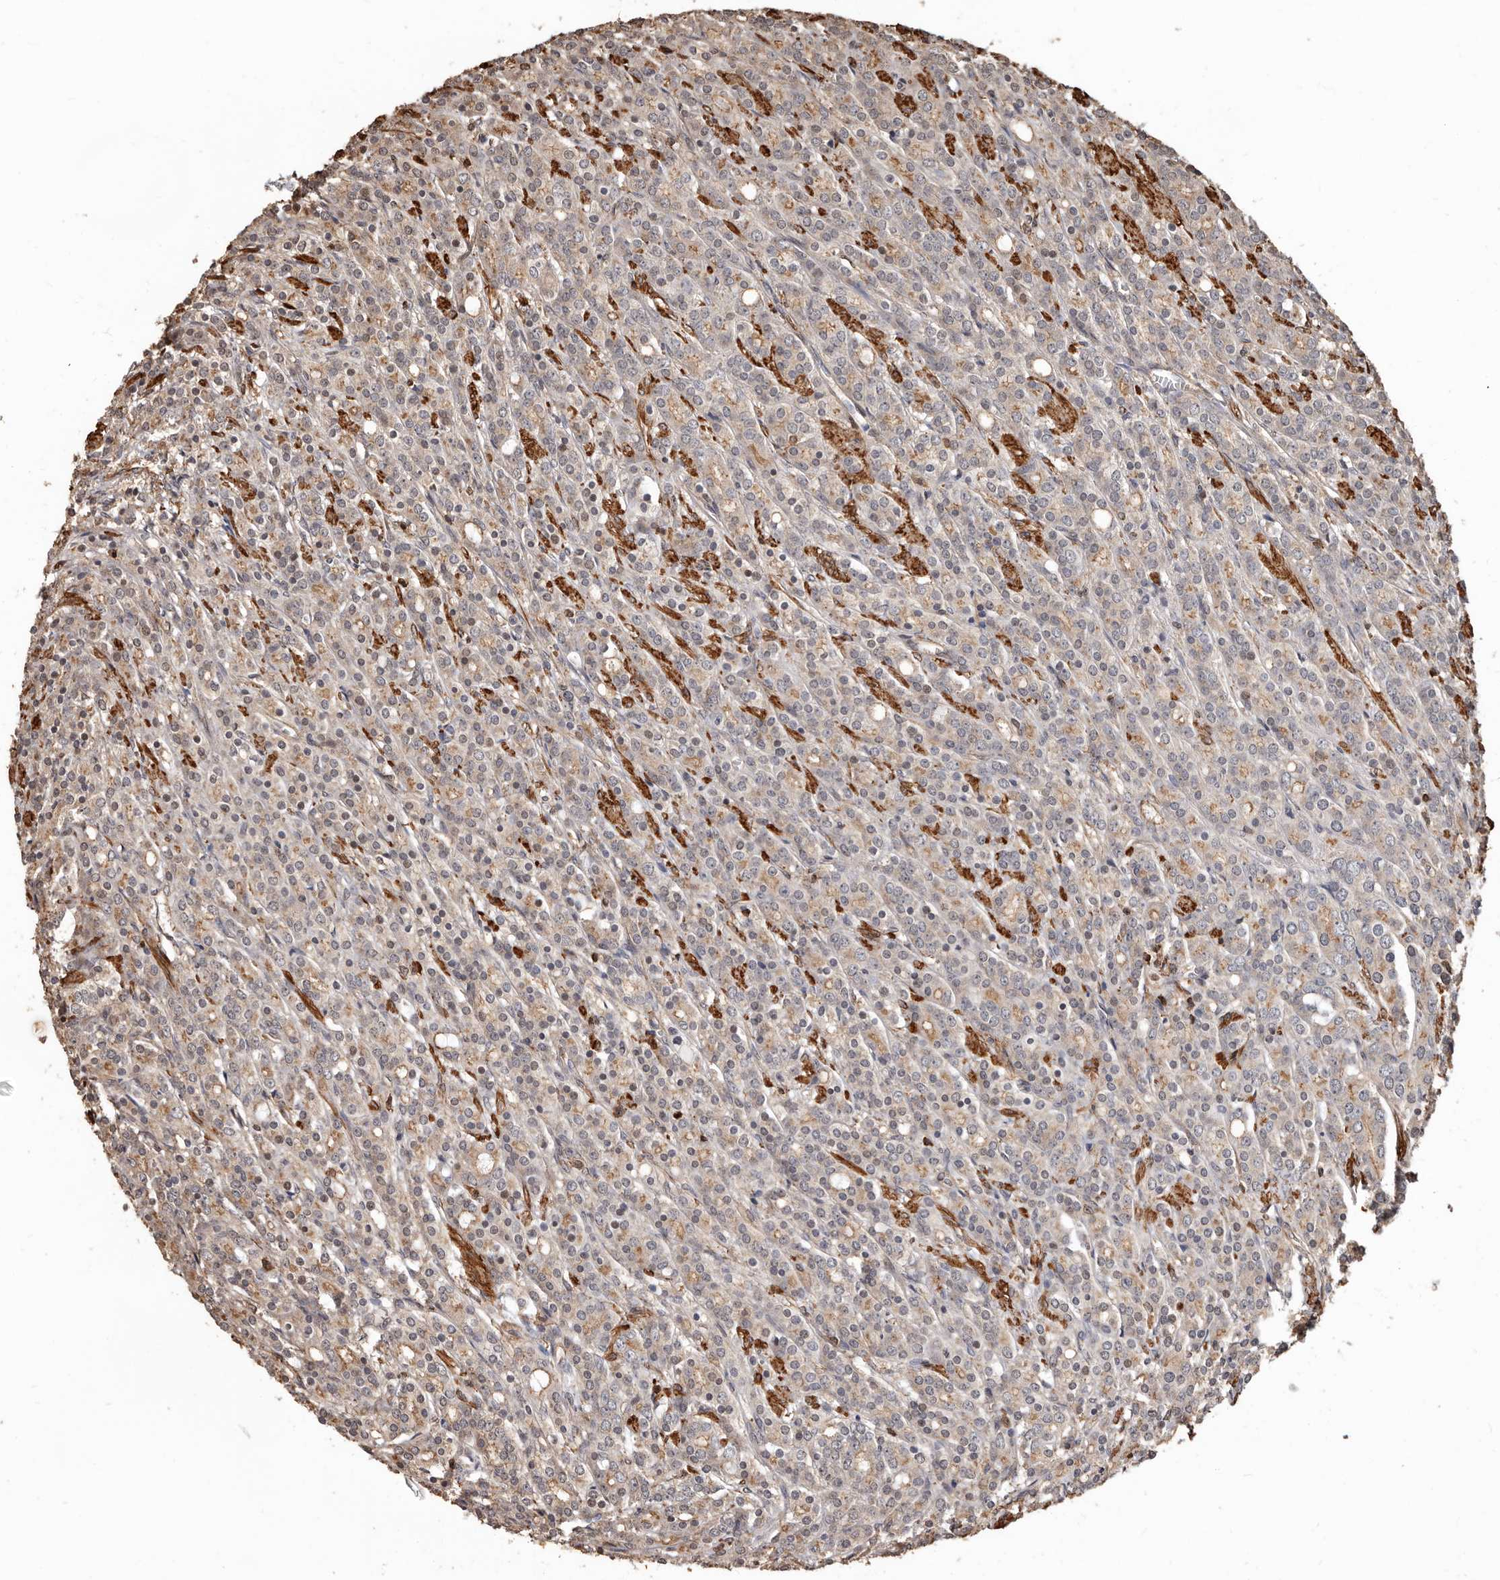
{"staining": {"intensity": "weak", "quantity": ">75%", "location": "cytoplasmic/membranous"}, "tissue": "prostate cancer", "cell_type": "Tumor cells", "image_type": "cancer", "snomed": [{"axis": "morphology", "description": "Adenocarcinoma, High grade"}, {"axis": "topography", "description": "Prostate"}], "caption": "IHC image of neoplastic tissue: human prostate cancer stained using immunohistochemistry reveals low levels of weak protein expression localized specifically in the cytoplasmic/membranous of tumor cells, appearing as a cytoplasmic/membranous brown color.", "gene": "GSK3A", "patient": {"sex": "male", "age": 62}}